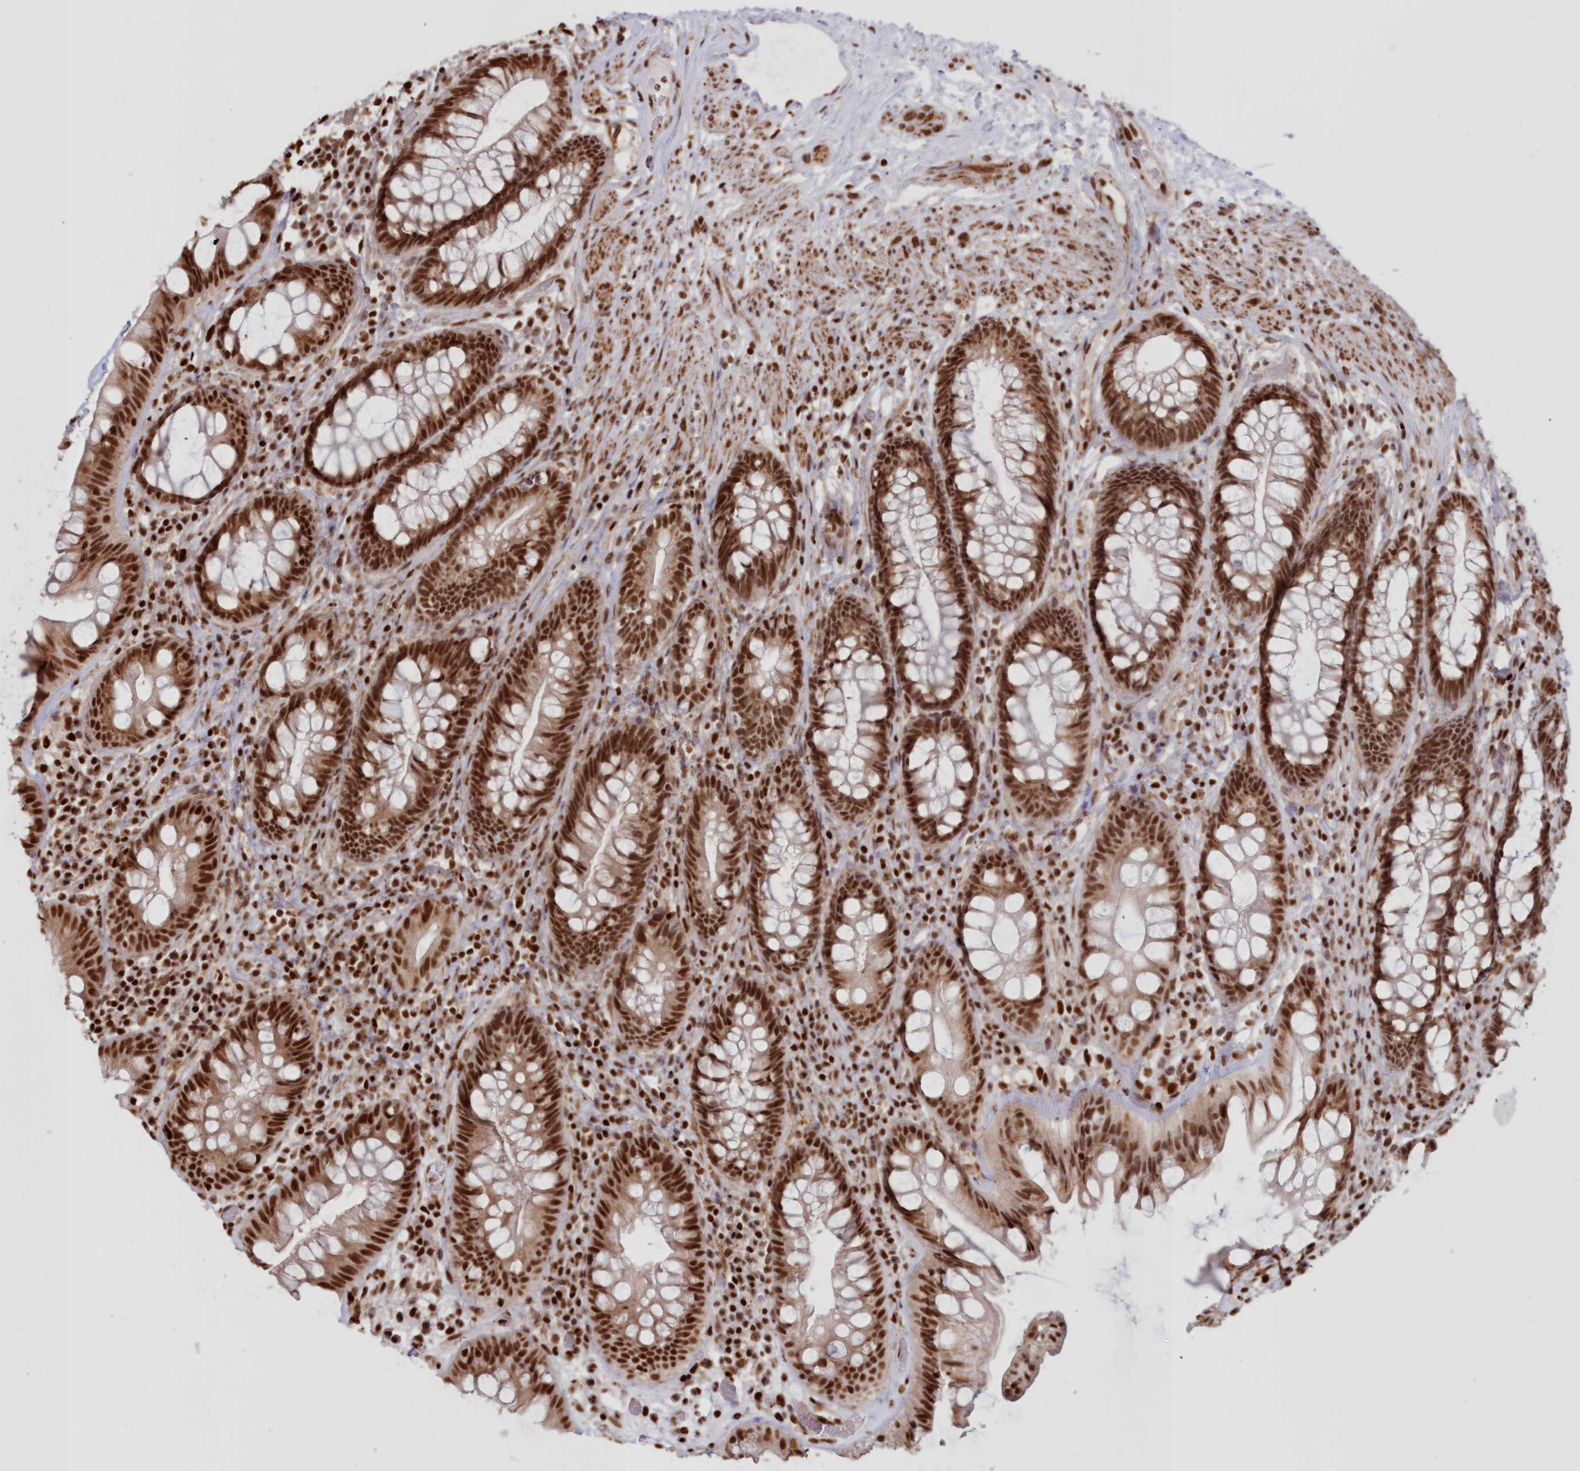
{"staining": {"intensity": "strong", "quantity": ">75%", "location": "cytoplasmic/membranous,nuclear"}, "tissue": "rectum", "cell_type": "Glandular cells", "image_type": "normal", "snomed": [{"axis": "morphology", "description": "Normal tissue, NOS"}, {"axis": "topography", "description": "Rectum"}], "caption": "Immunohistochemistry (IHC) (DAB) staining of unremarkable human rectum exhibits strong cytoplasmic/membranous,nuclear protein expression in approximately >75% of glandular cells.", "gene": "POLR2B", "patient": {"sex": "male", "age": 74}}